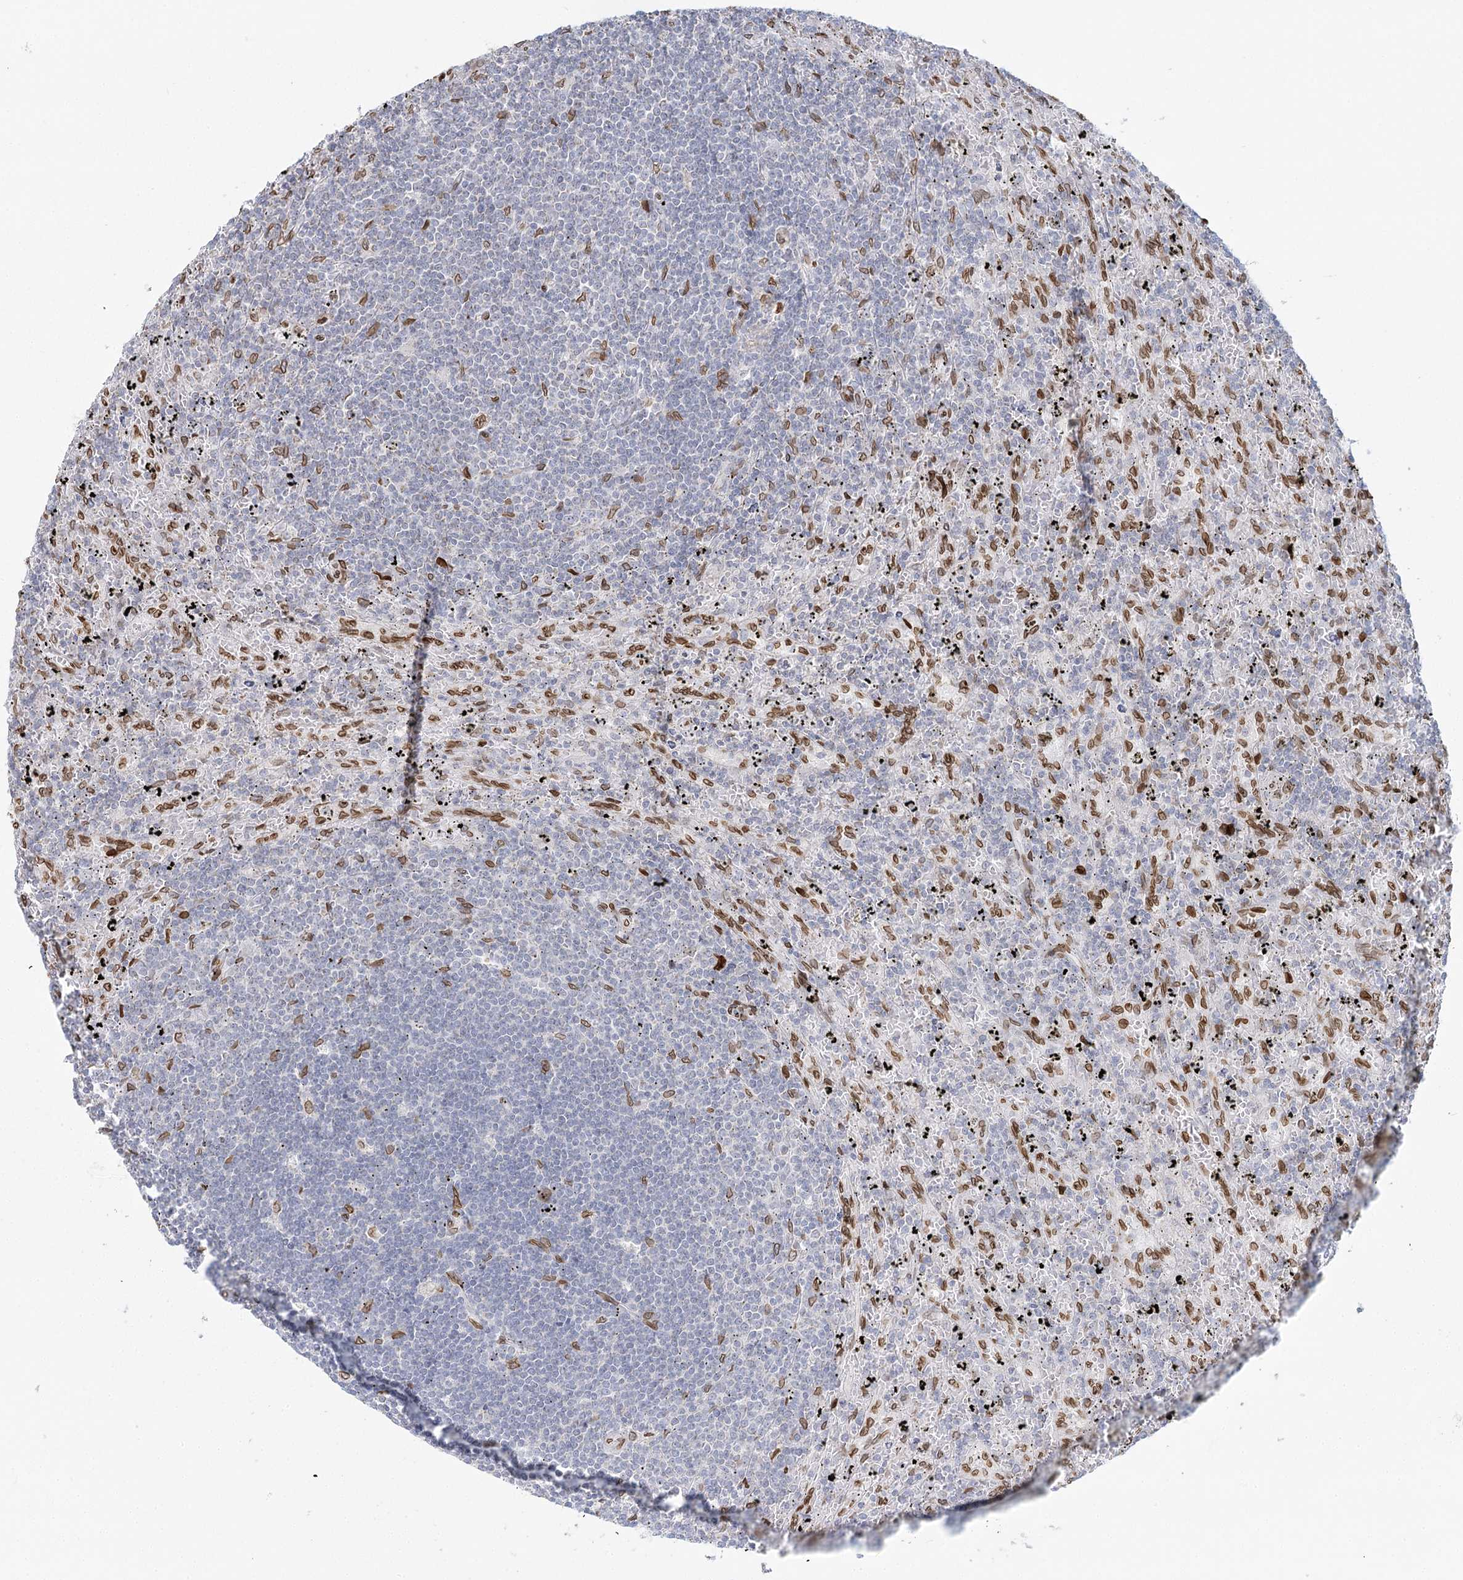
{"staining": {"intensity": "negative", "quantity": "none", "location": "none"}, "tissue": "lymphoma", "cell_type": "Tumor cells", "image_type": "cancer", "snomed": [{"axis": "morphology", "description": "Malignant lymphoma, non-Hodgkin's type, Low grade"}, {"axis": "topography", "description": "Spleen"}], "caption": "Immunohistochemistry (IHC) micrograph of lymphoma stained for a protein (brown), which exhibits no expression in tumor cells.", "gene": "VWA5A", "patient": {"sex": "male", "age": 76}}